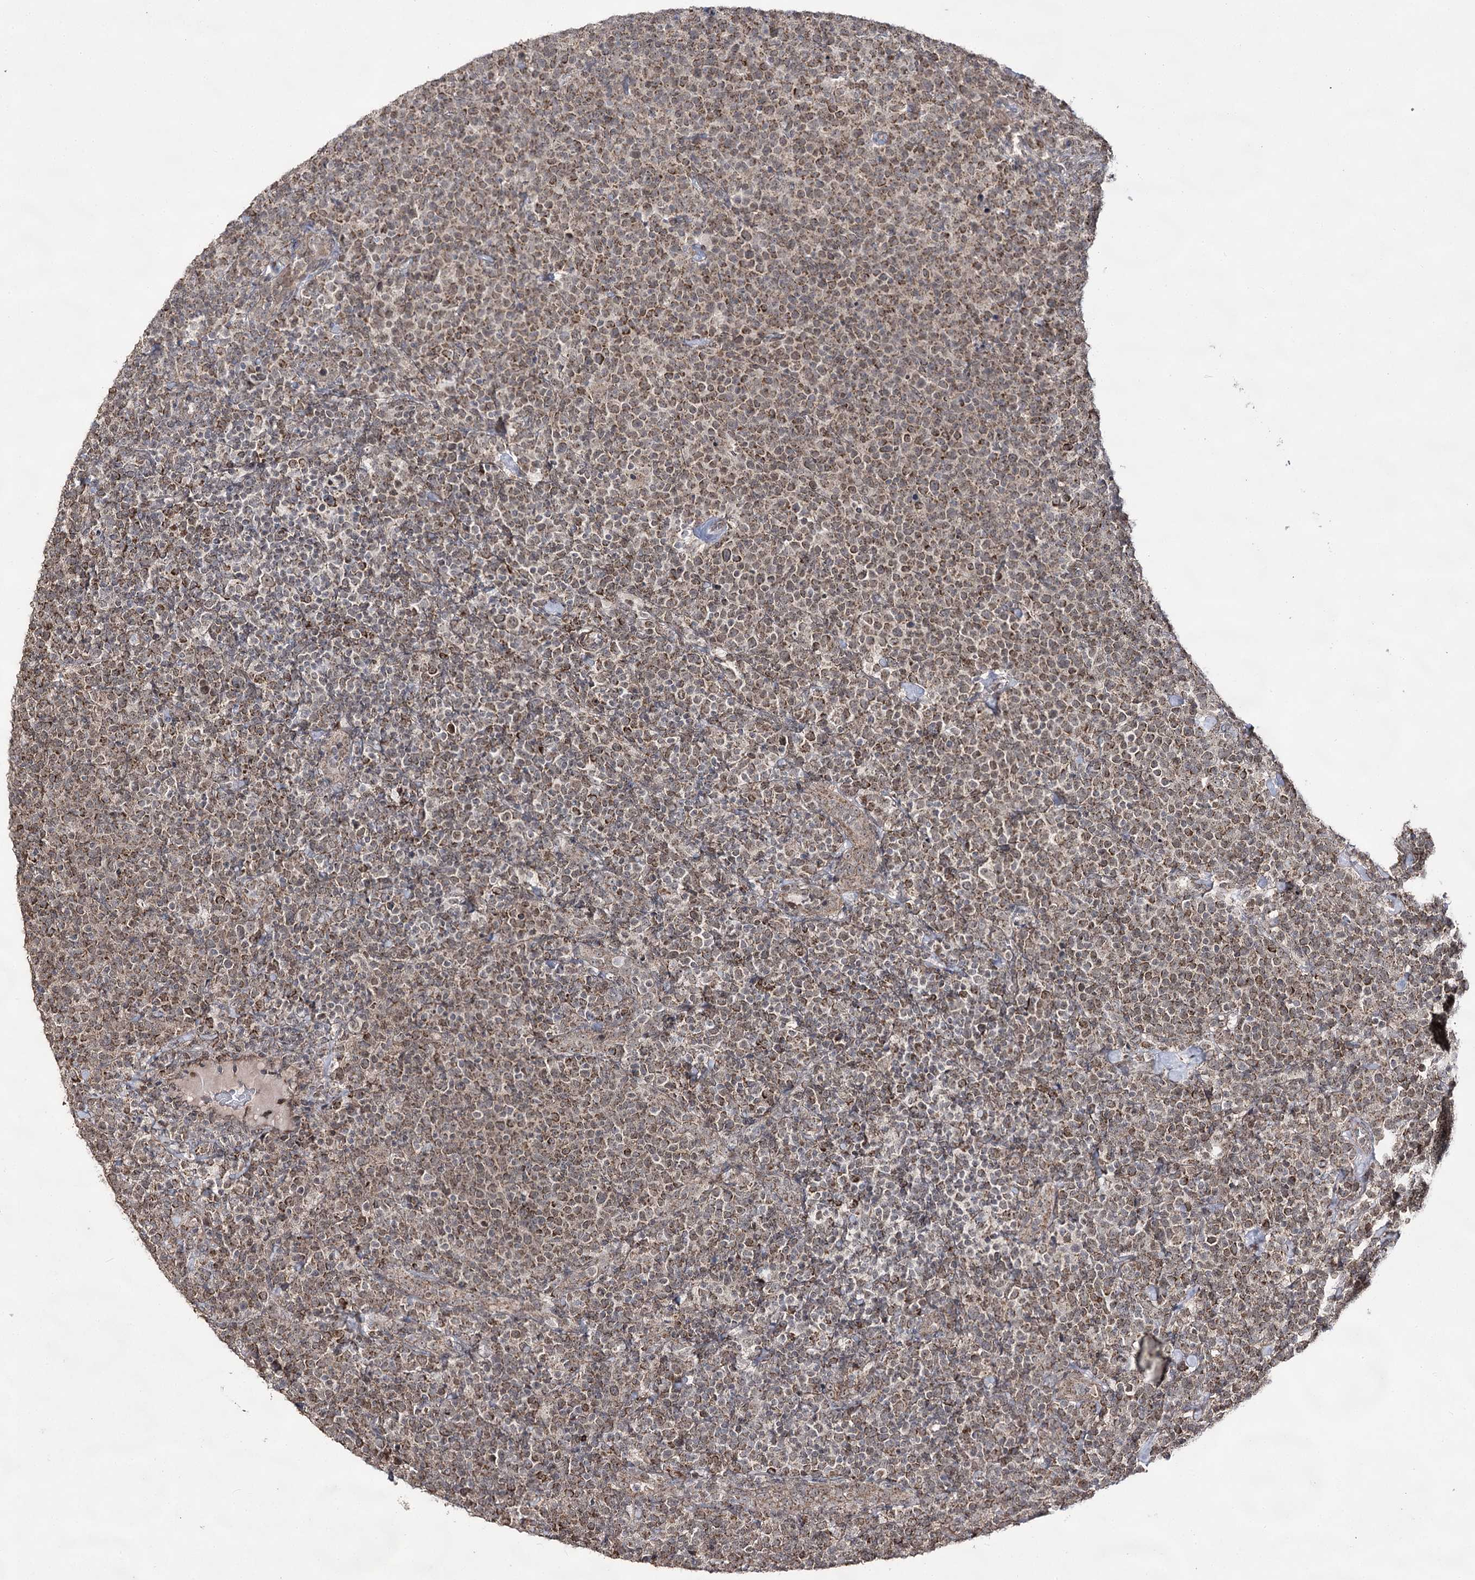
{"staining": {"intensity": "moderate", "quantity": ">75%", "location": "cytoplasmic/membranous"}, "tissue": "lymphoma", "cell_type": "Tumor cells", "image_type": "cancer", "snomed": [{"axis": "morphology", "description": "Malignant lymphoma, non-Hodgkin's type, High grade"}, {"axis": "topography", "description": "Lymph node"}], "caption": "Immunohistochemical staining of human lymphoma shows moderate cytoplasmic/membranous protein expression in about >75% of tumor cells.", "gene": "ACTR6", "patient": {"sex": "male", "age": 61}}